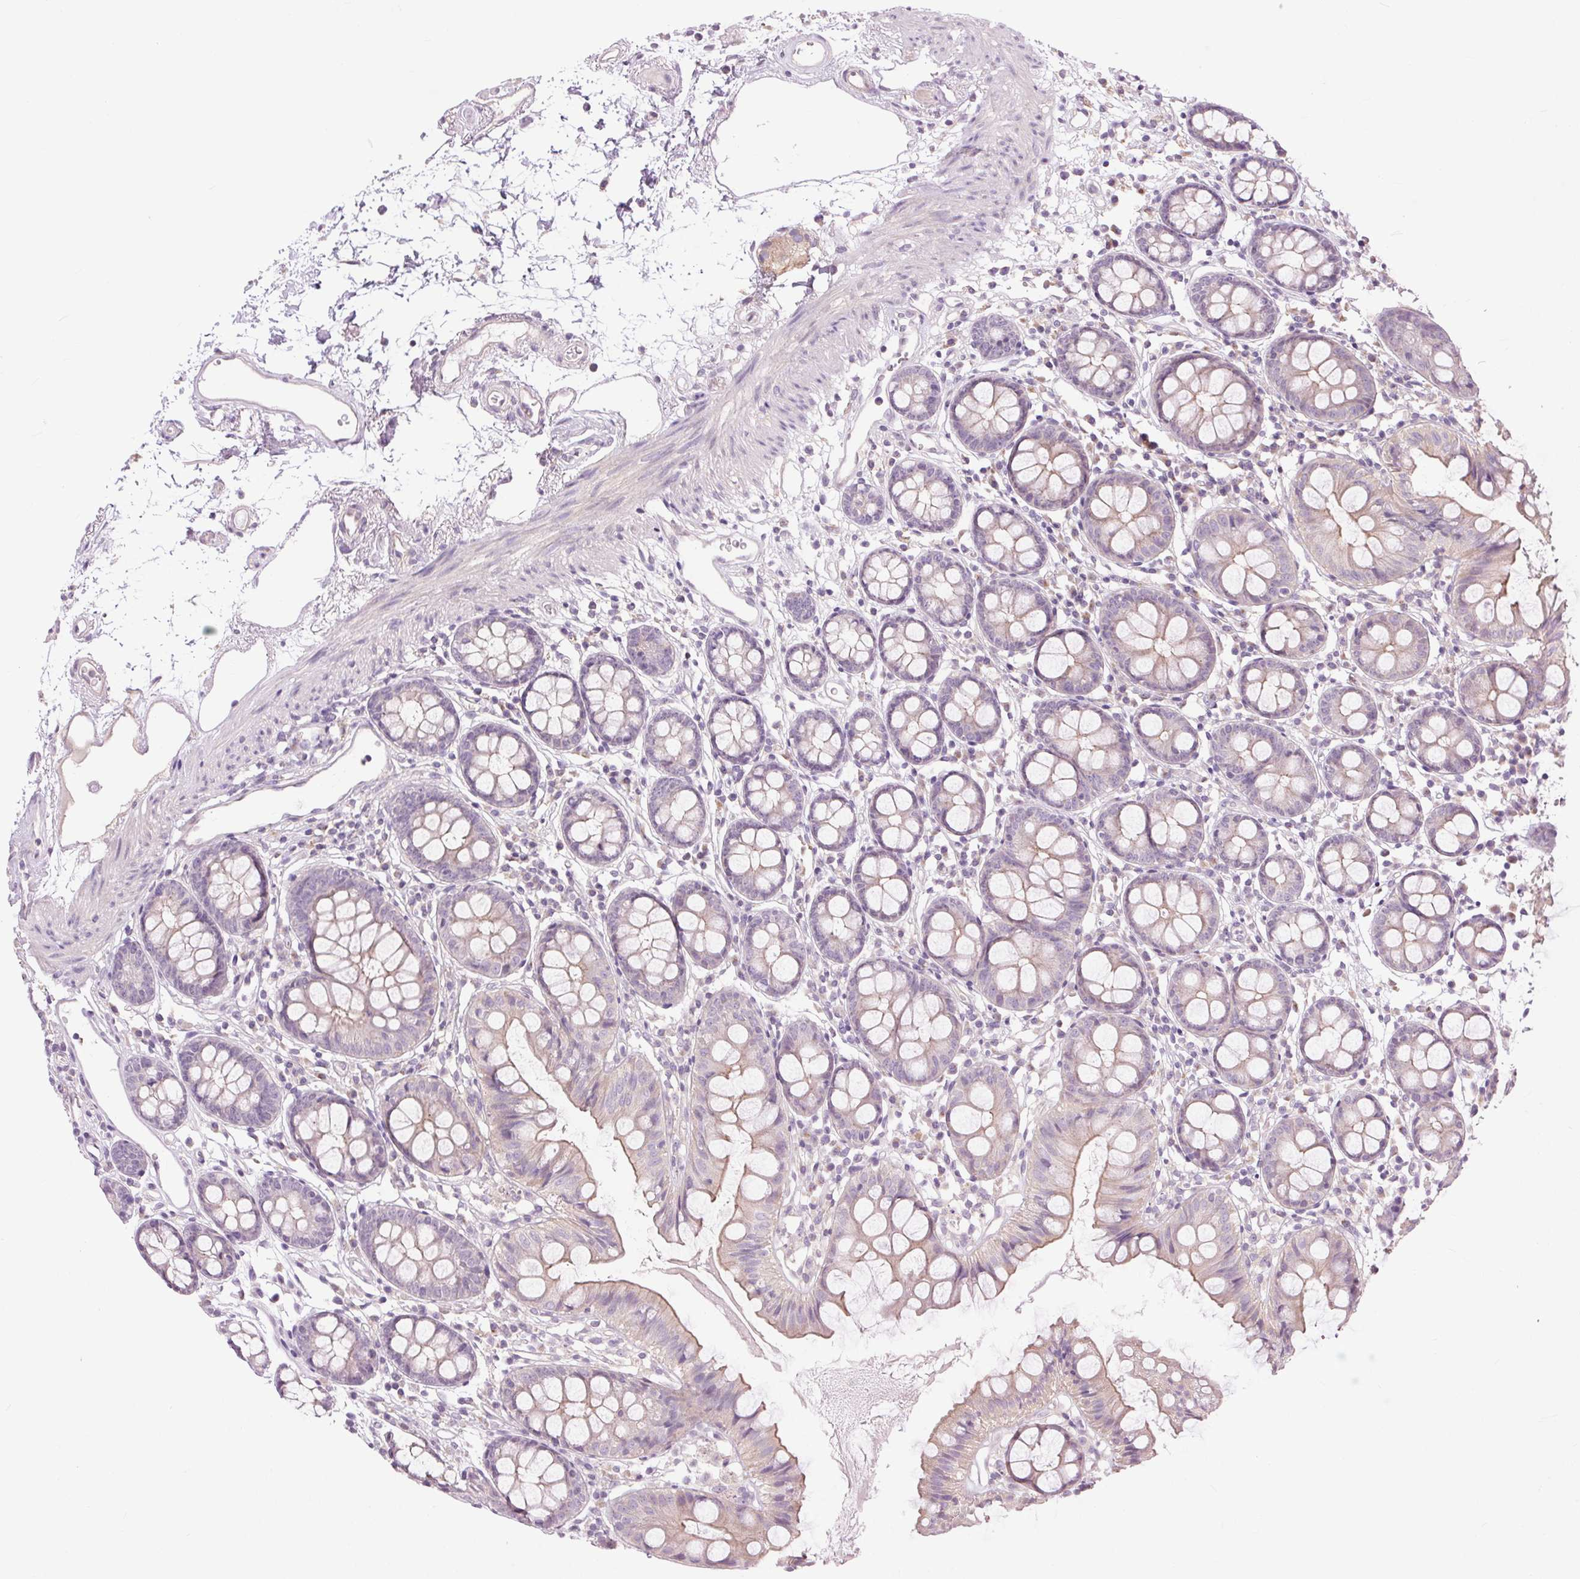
{"staining": {"intensity": "negative", "quantity": "none", "location": "none"}, "tissue": "colon", "cell_type": "Endothelial cells", "image_type": "normal", "snomed": [{"axis": "morphology", "description": "Normal tissue, NOS"}, {"axis": "topography", "description": "Colon"}], "caption": "Colon stained for a protein using immunohistochemistry shows no staining endothelial cells.", "gene": "CTNNA3", "patient": {"sex": "female", "age": 84}}